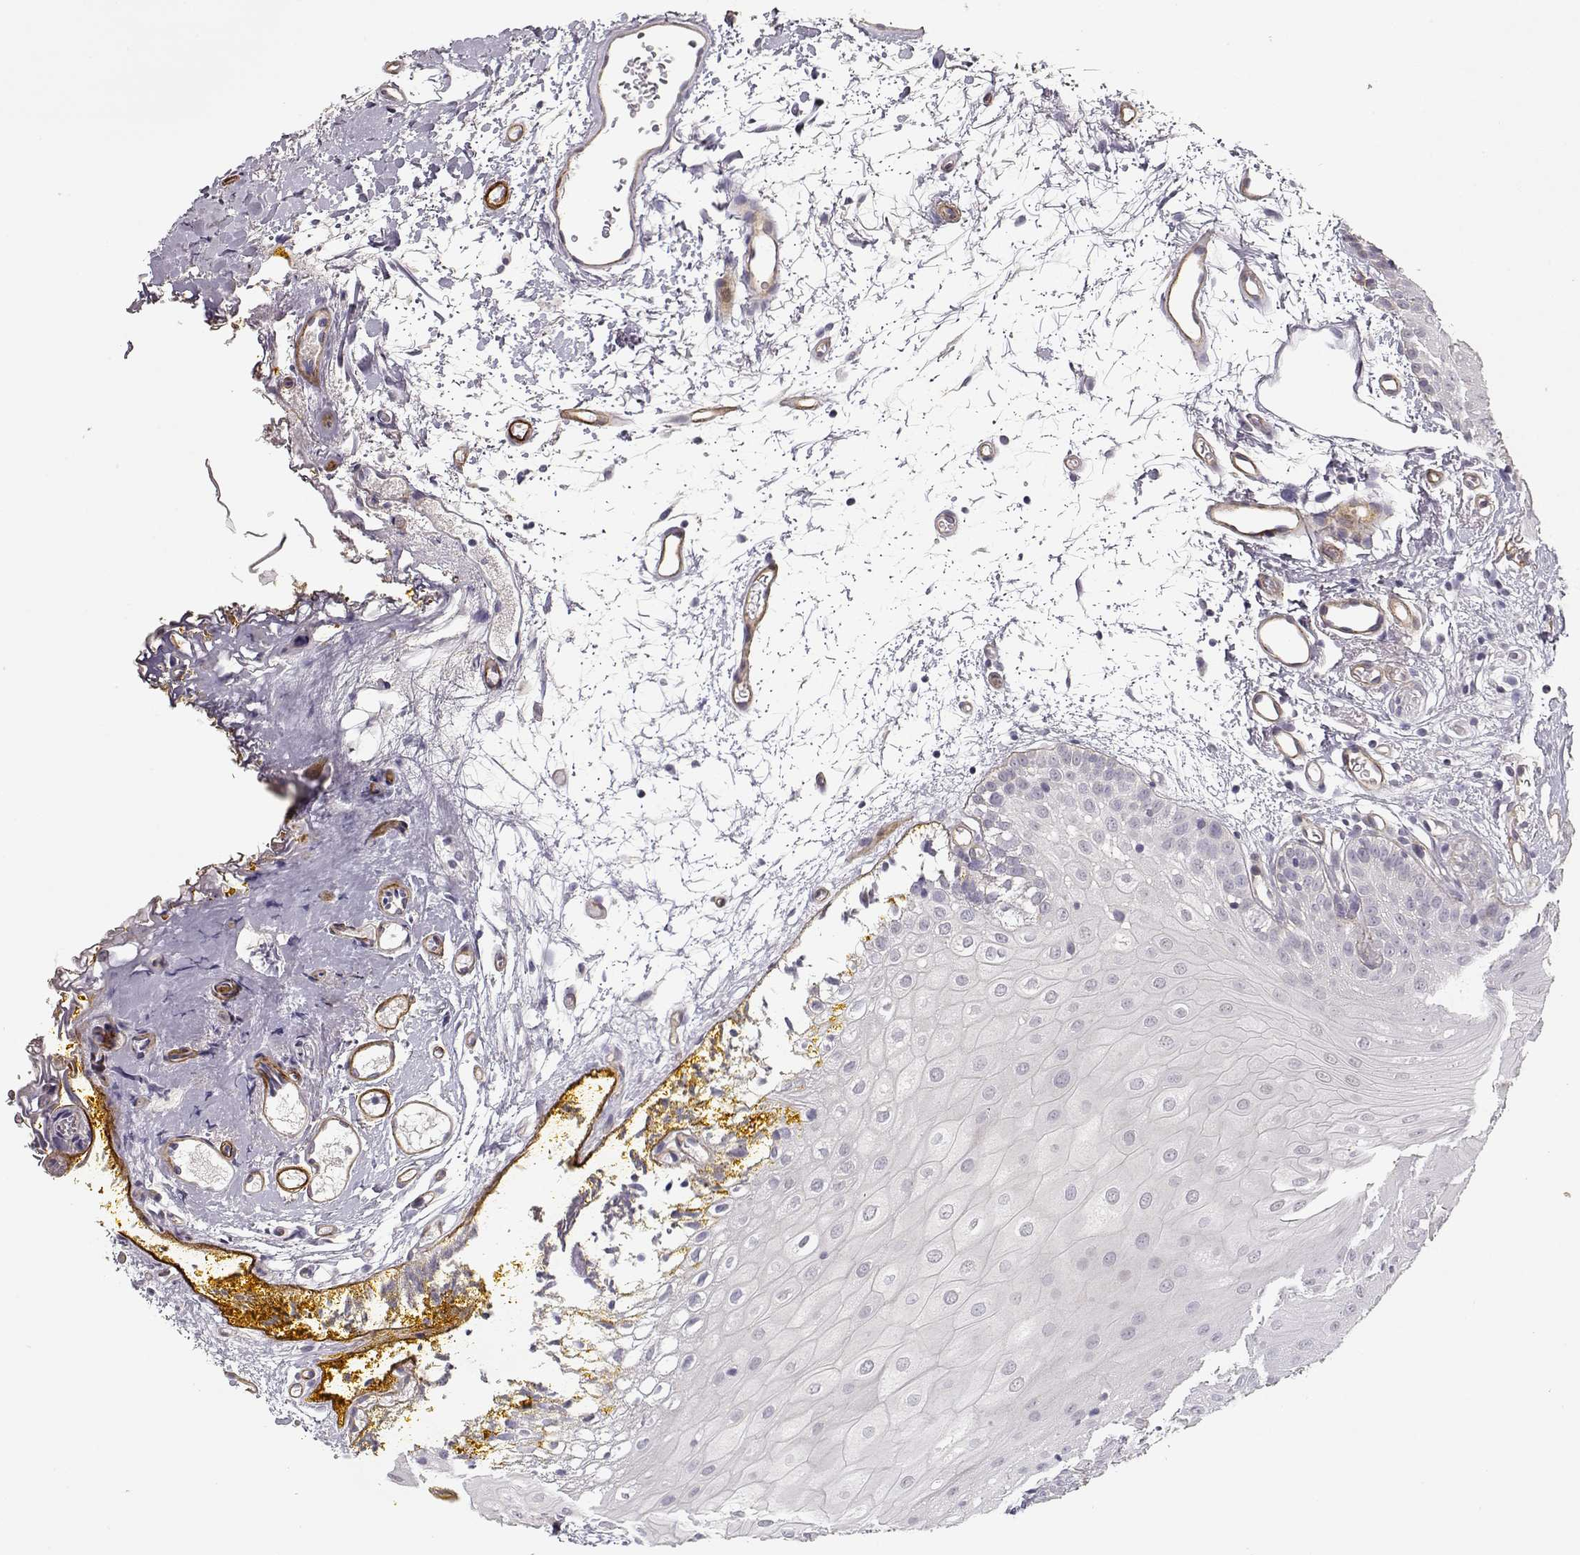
{"staining": {"intensity": "negative", "quantity": "none", "location": "none"}, "tissue": "oral mucosa", "cell_type": "Squamous epithelial cells", "image_type": "normal", "snomed": [{"axis": "morphology", "description": "Normal tissue, NOS"}, {"axis": "morphology", "description": "Squamous cell carcinoma, NOS"}, {"axis": "topography", "description": "Oral tissue"}, {"axis": "topography", "description": "Head-Neck"}], "caption": "A high-resolution micrograph shows immunohistochemistry (IHC) staining of normal oral mucosa, which displays no significant positivity in squamous epithelial cells.", "gene": "LAMA5", "patient": {"sex": "female", "age": 75}}